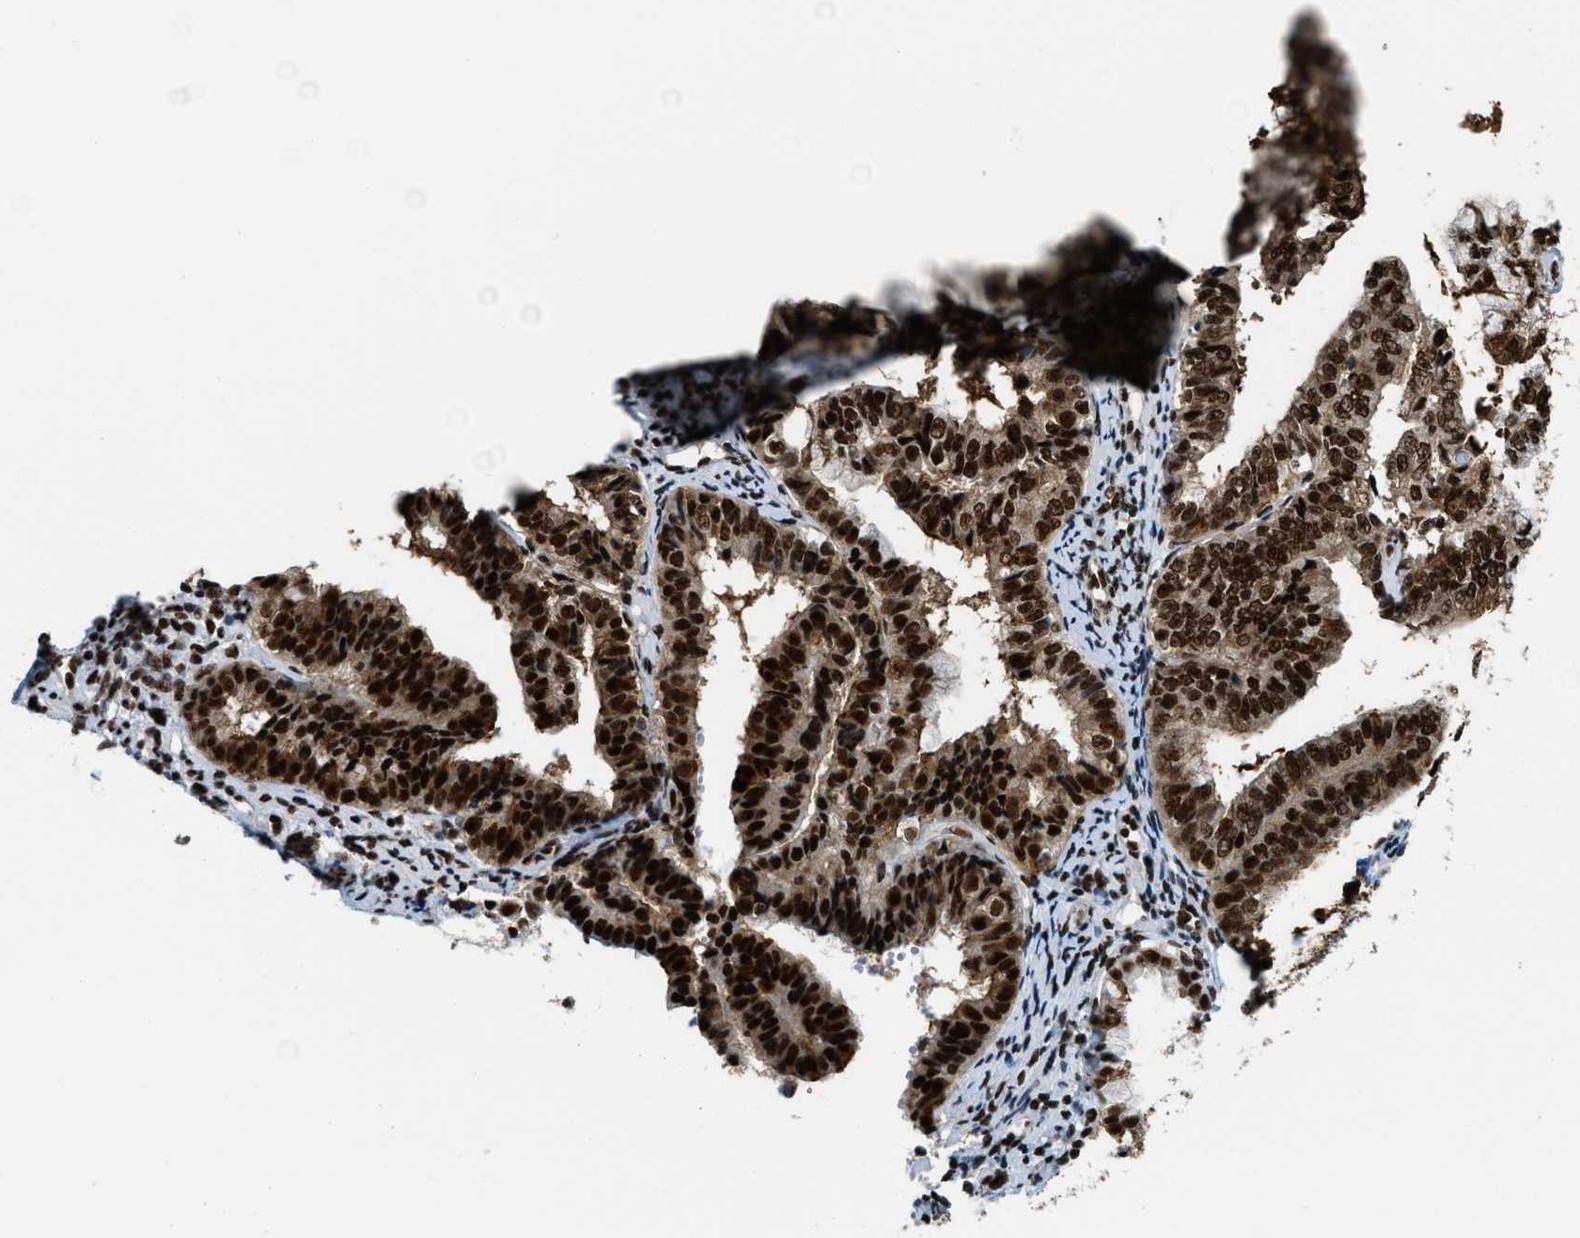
{"staining": {"intensity": "strong", "quantity": ">75%", "location": "nuclear"}, "tissue": "endometrial cancer", "cell_type": "Tumor cells", "image_type": "cancer", "snomed": [{"axis": "morphology", "description": "Adenocarcinoma, NOS"}, {"axis": "topography", "description": "Endometrium"}], "caption": "High-magnification brightfield microscopy of endometrial cancer stained with DAB (brown) and counterstained with hematoxylin (blue). tumor cells exhibit strong nuclear expression is identified in about>75% of cells.", "gene": "NUMA1", "patient": {"sex": "female", "age": 63}}